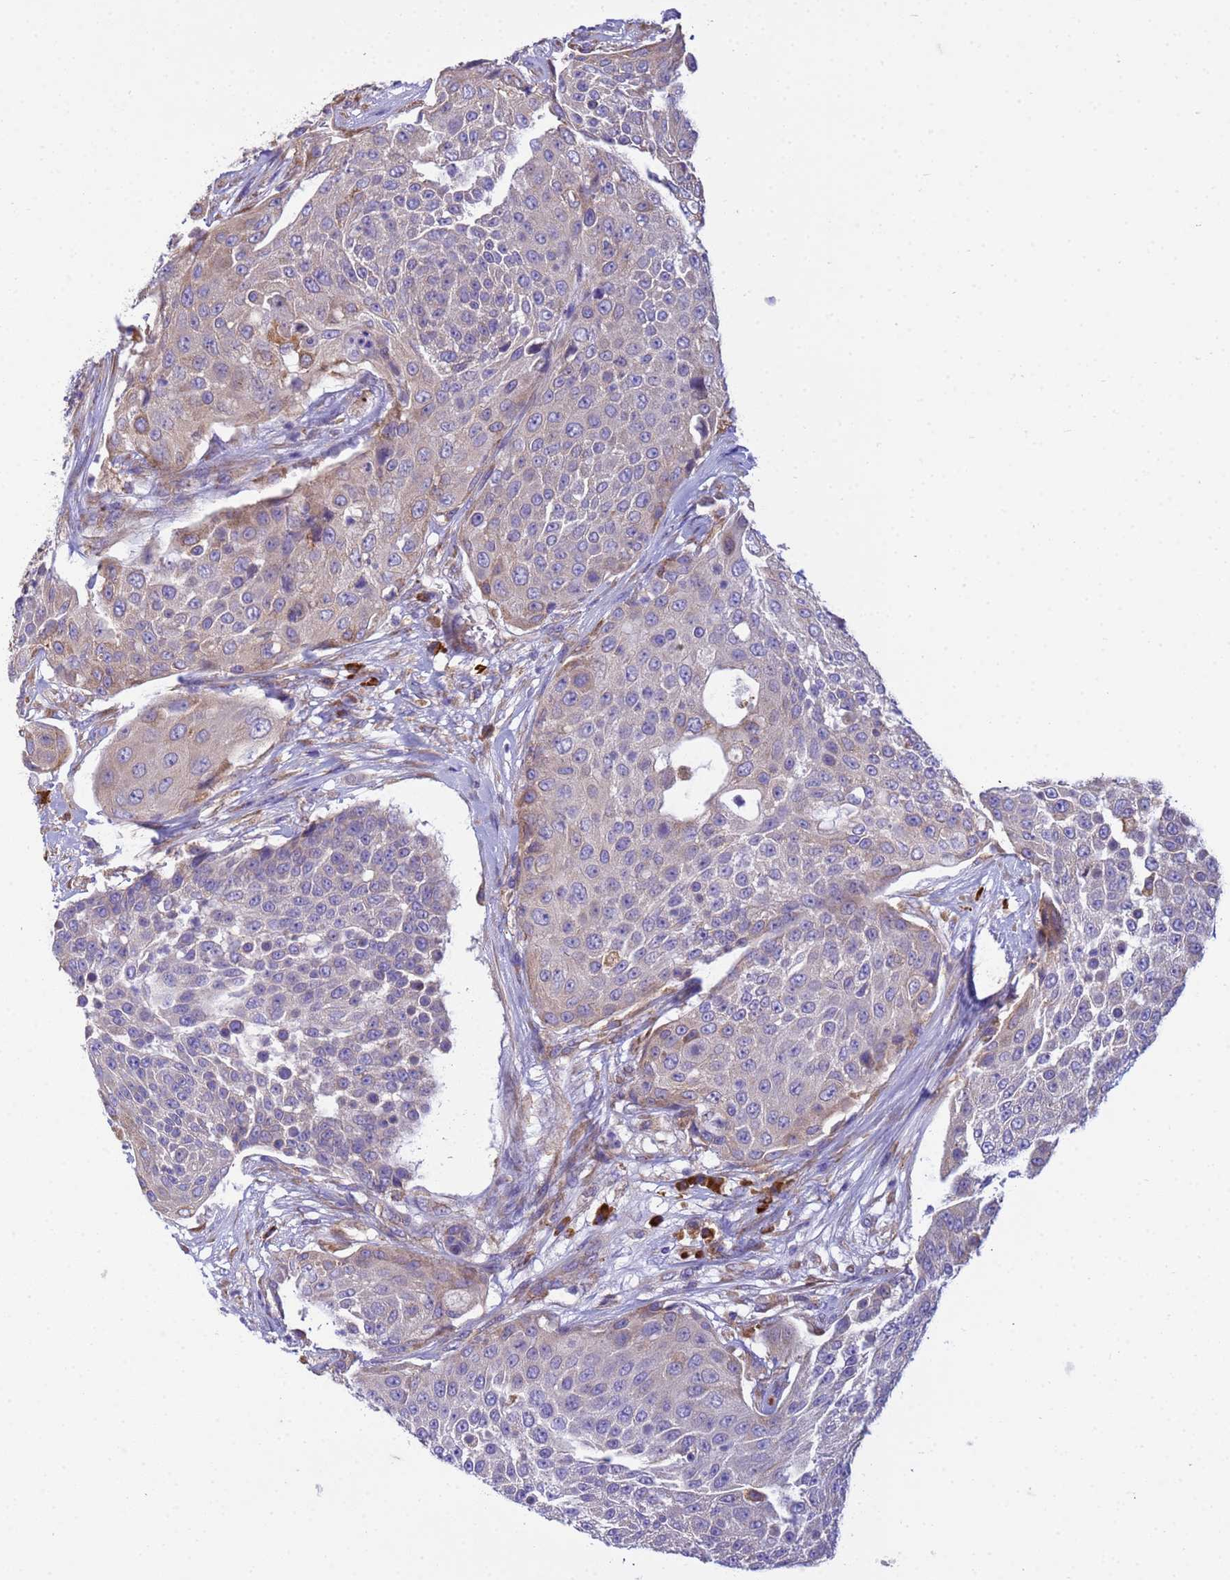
{"staining": {"intensity": "weak", "quantity": "<25%", "location": "cytoplasmic/membranous"}, "tissue": "urothelial cancer", "cell_type": "Tumor cells", "image_type": "cancer", "snomed": [{"axis": "morphology", "description": "Urothelial carcinoma, High grade"}, {"axis": "topography", "description": "Urinary bladder"}], "caption": "Urothelial carcinoma (high-grade) was stained to show a protein in brown. There is no significant staining in tumor cells.", "gene": "THAP5", "patient": {"sex": "female", "age": 63}}